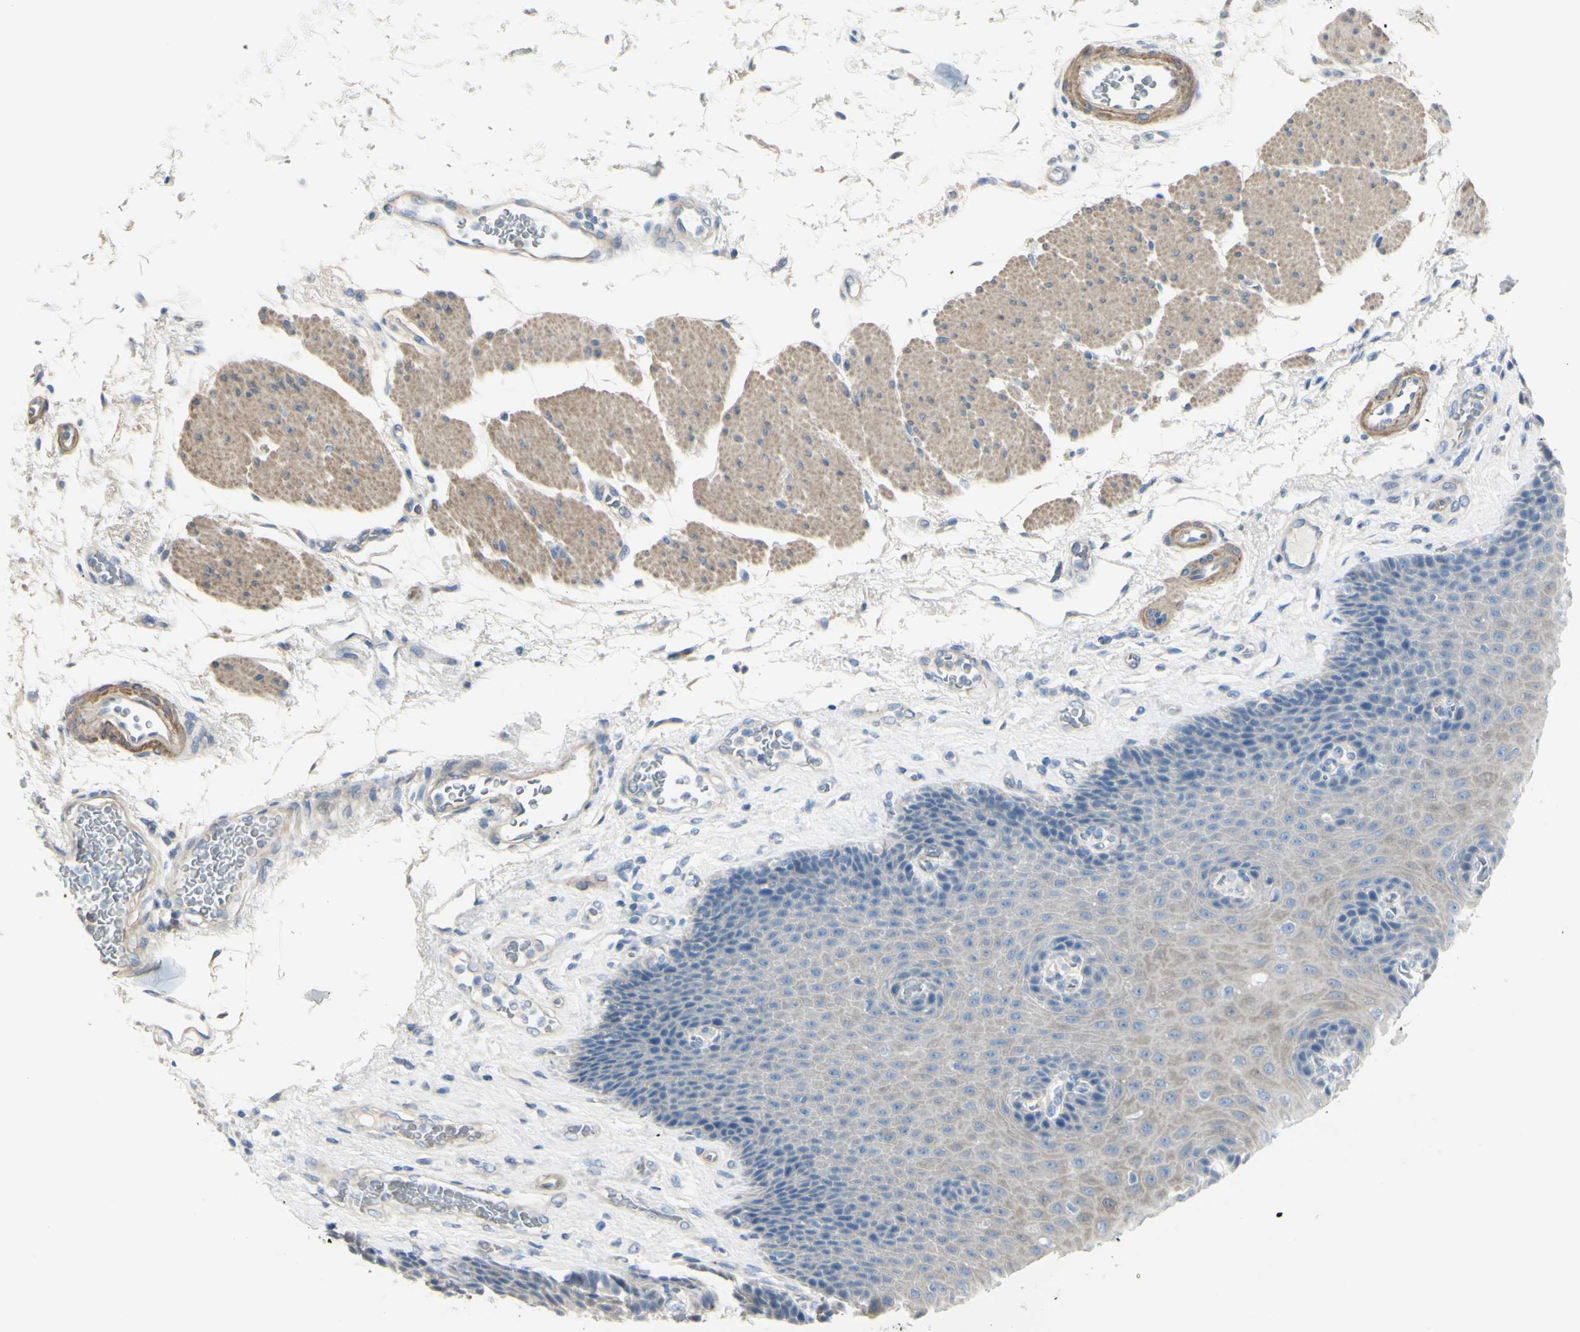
{"staining": {"intensity": "weak", "quantity": "25%-75%", "location": "cytoplasmic/membranous"}, "tissue": "esophagus", "cell_type": "Squamous epithelial cells", "image_type": "normal", "snomed": [{"axis": "morphology", "description": "Normal tissue, NOS"}, {"axis": "topography", "description": "Esophagus"}], "caption": "Protein analysis of benign esophagus reveals weak cytoplasmic/membranous staining in about 25%-75% of squamous epithelial cells.", "gene": "NCBP2L", "patient": {"sex": "female", "age": 72}}